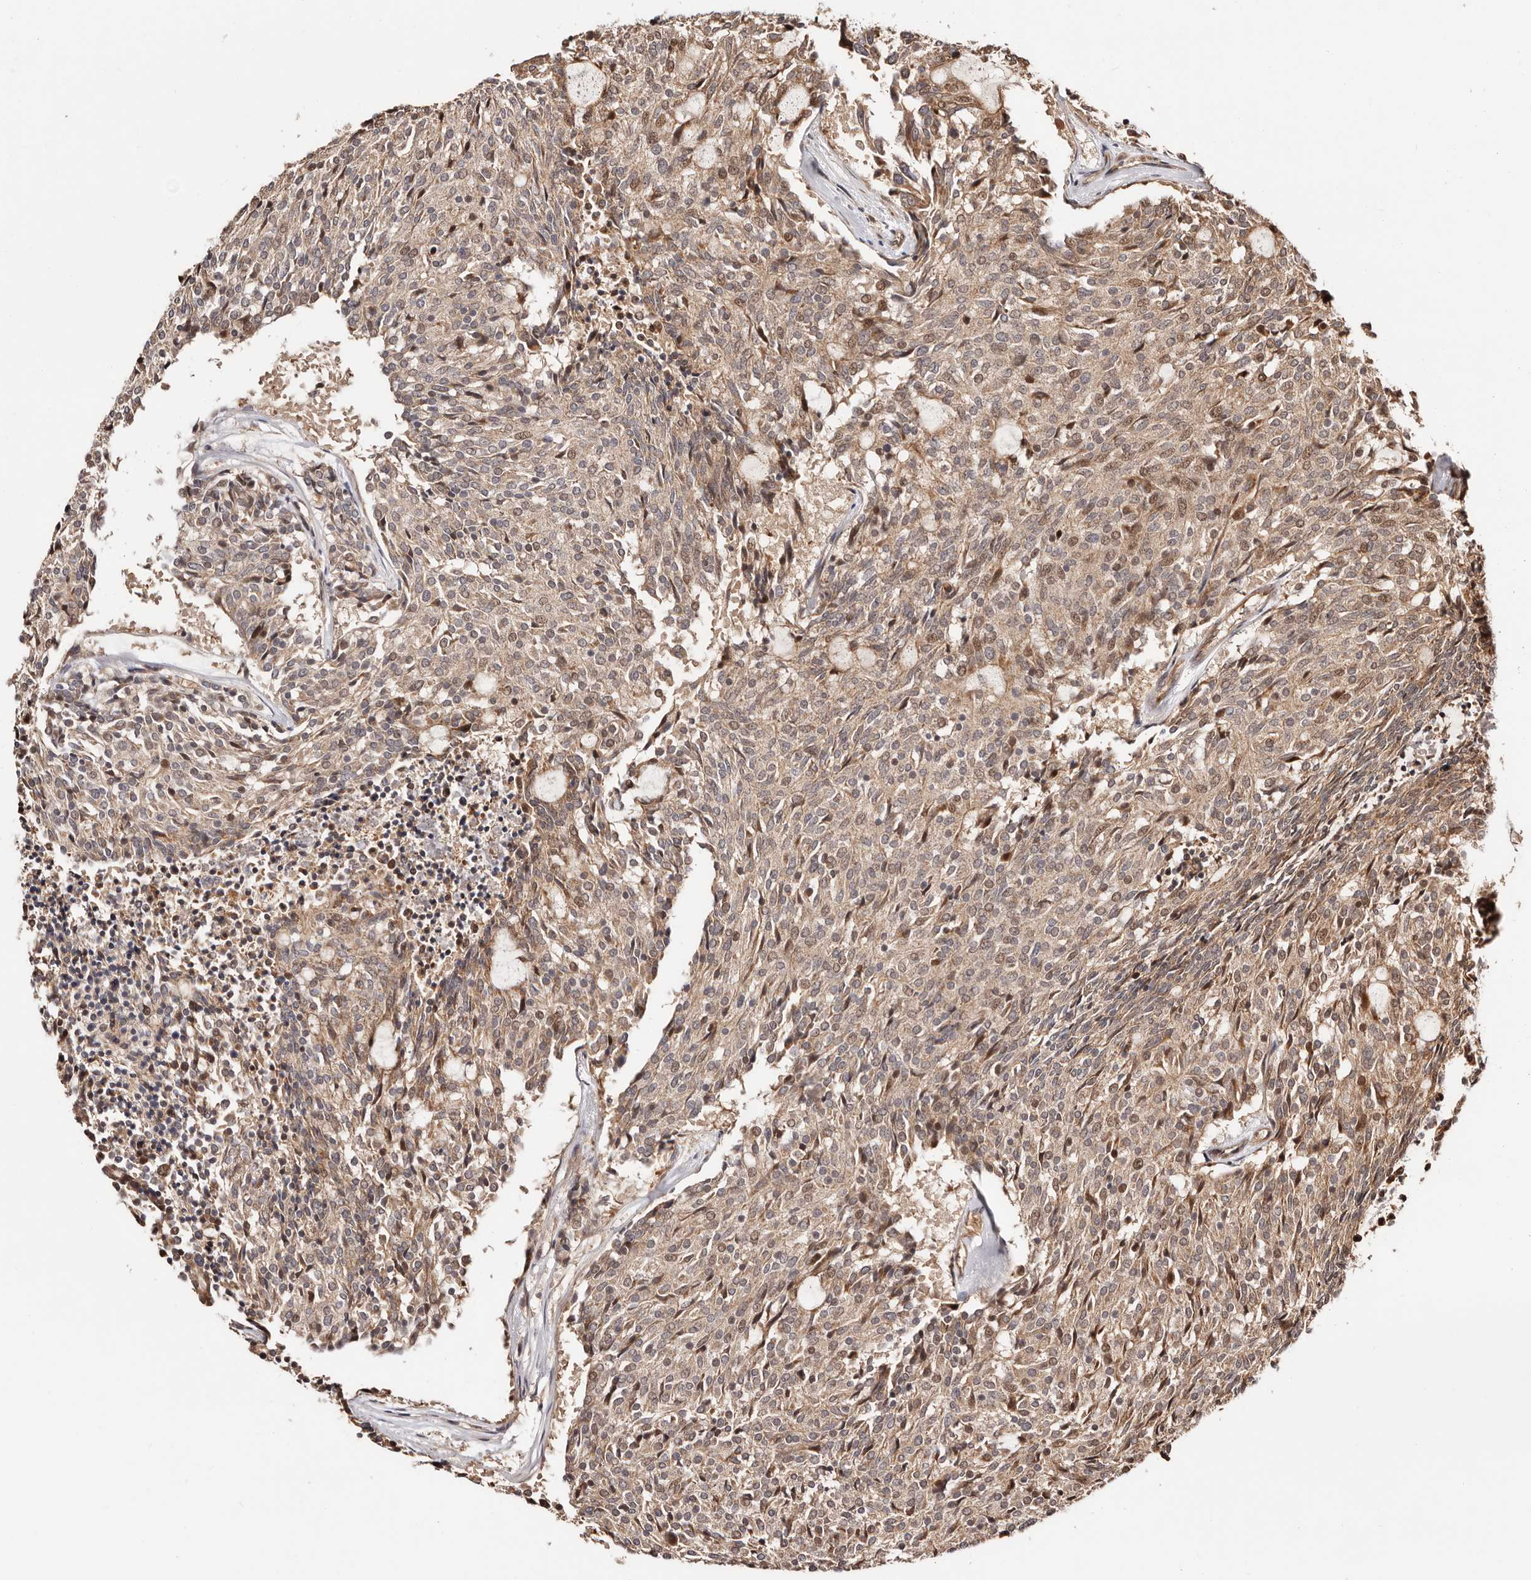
{"staining": {"intensity": "moderate", "quantity": "25%-75%", "location": "cytoplasmic/membranous,nuclear"}, "tissue": "carcinoid", "cell_type": "Tumor cells", "image_type": "cancer", "snomed": [{"axis": "morphology", "description": "Carcinoid, malignant, NOS"}, {"axis": "topography", "description": "Pancreas"}], "caption": "Tumor cells show moderate cytoplasmic/membranous and nuclear expression in approximately 25%-75% of cells in carcinoid (malignant).", "gene": "PTPN22", "patient": {"sex": "female", "age": 54}}